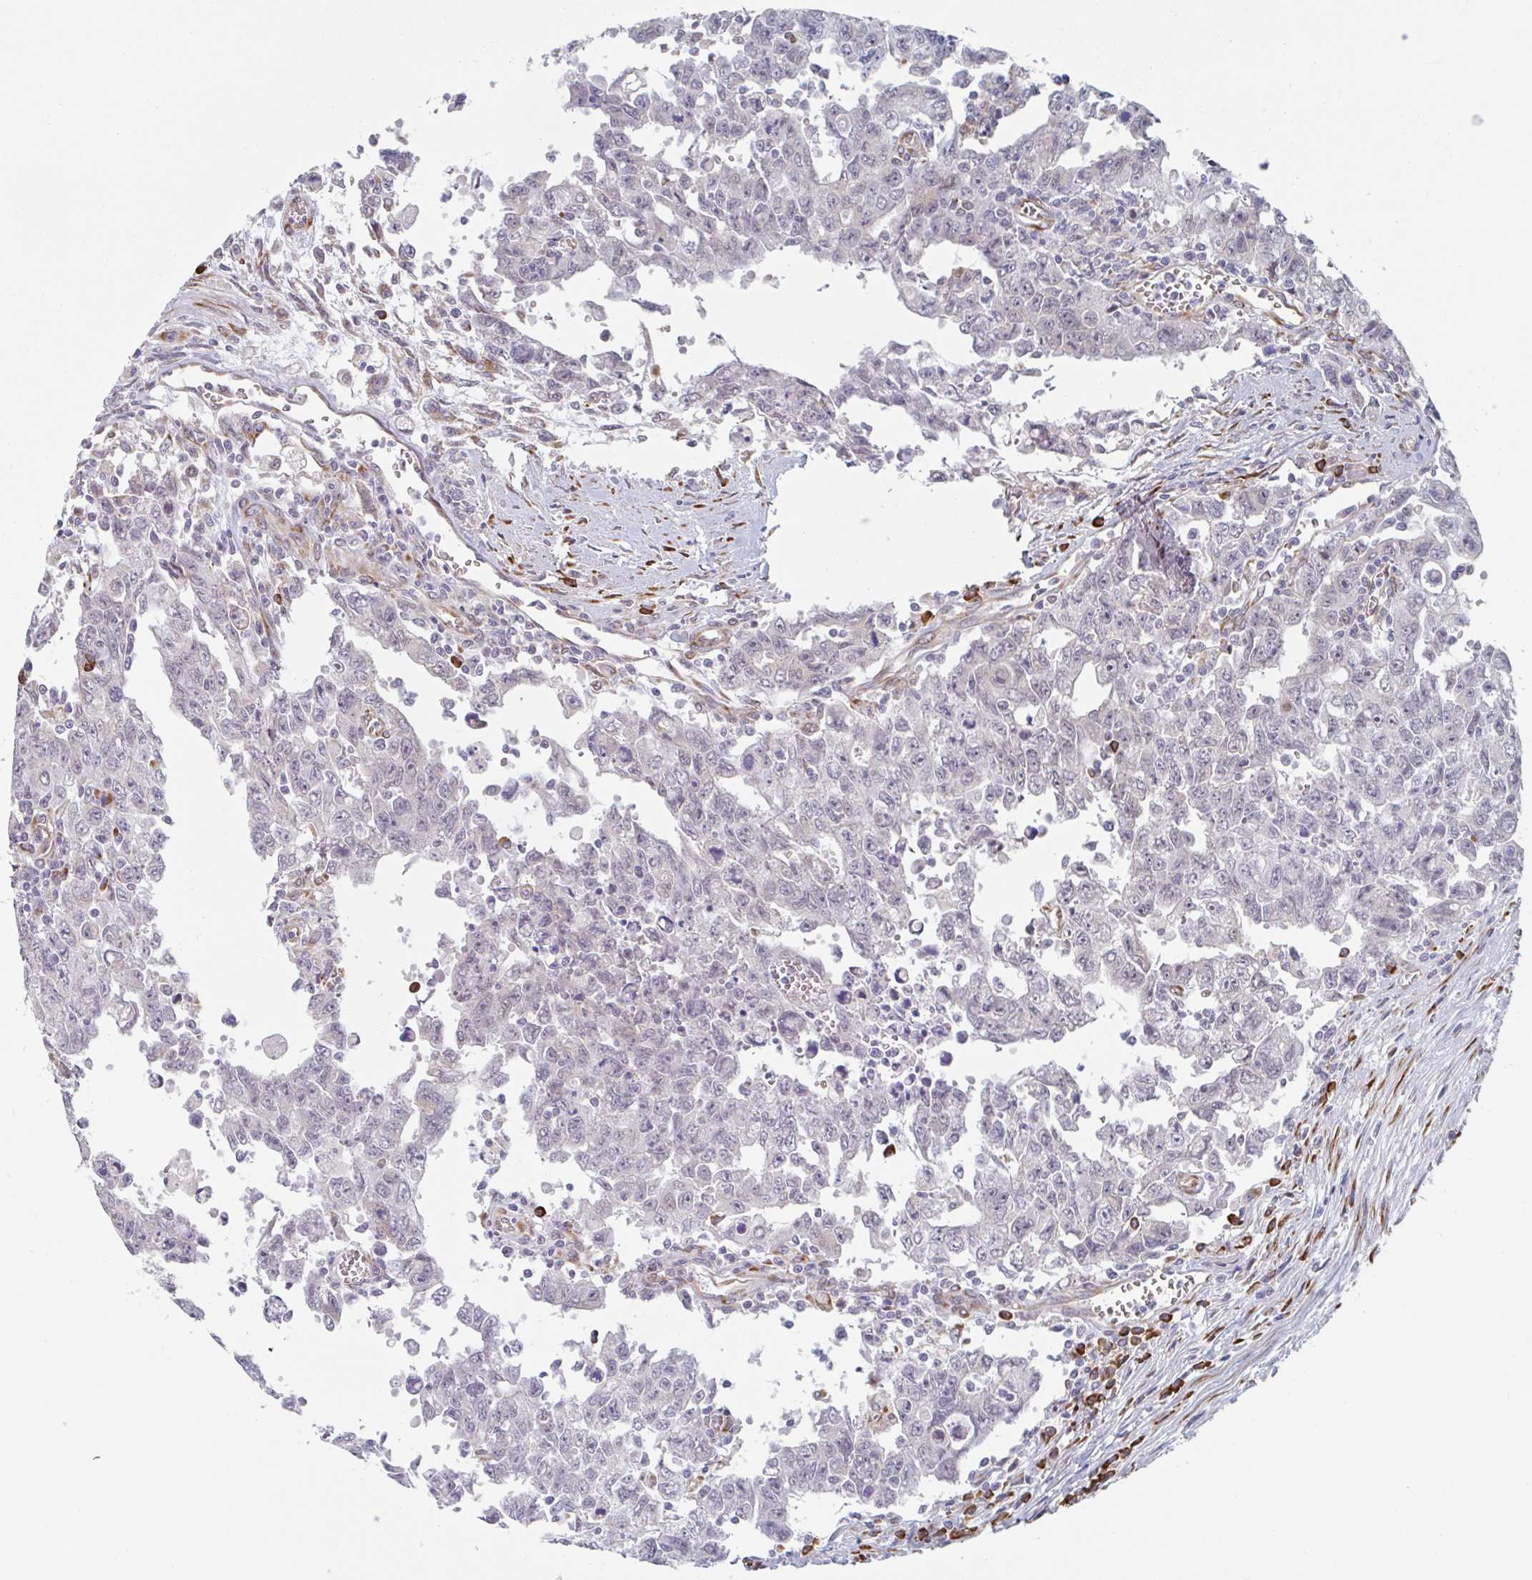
{"staining": {"intensity": "negative", "quantity": "none", "location": "none"}, "tissue": "testis cancer", "cell_type": "Tumor cells", "image_type": "cancer", "snomed": [{"axis": "morphology", "description": "Carcinoma, Embryonal, NOS"}, {"axis": "topography", "description": "Testis"}], "caption": "Tumor cells show no significant protein staining in testis cancer.", "gene": "TRAPPC10", "patient": {"sex": "male", "age": 24}}